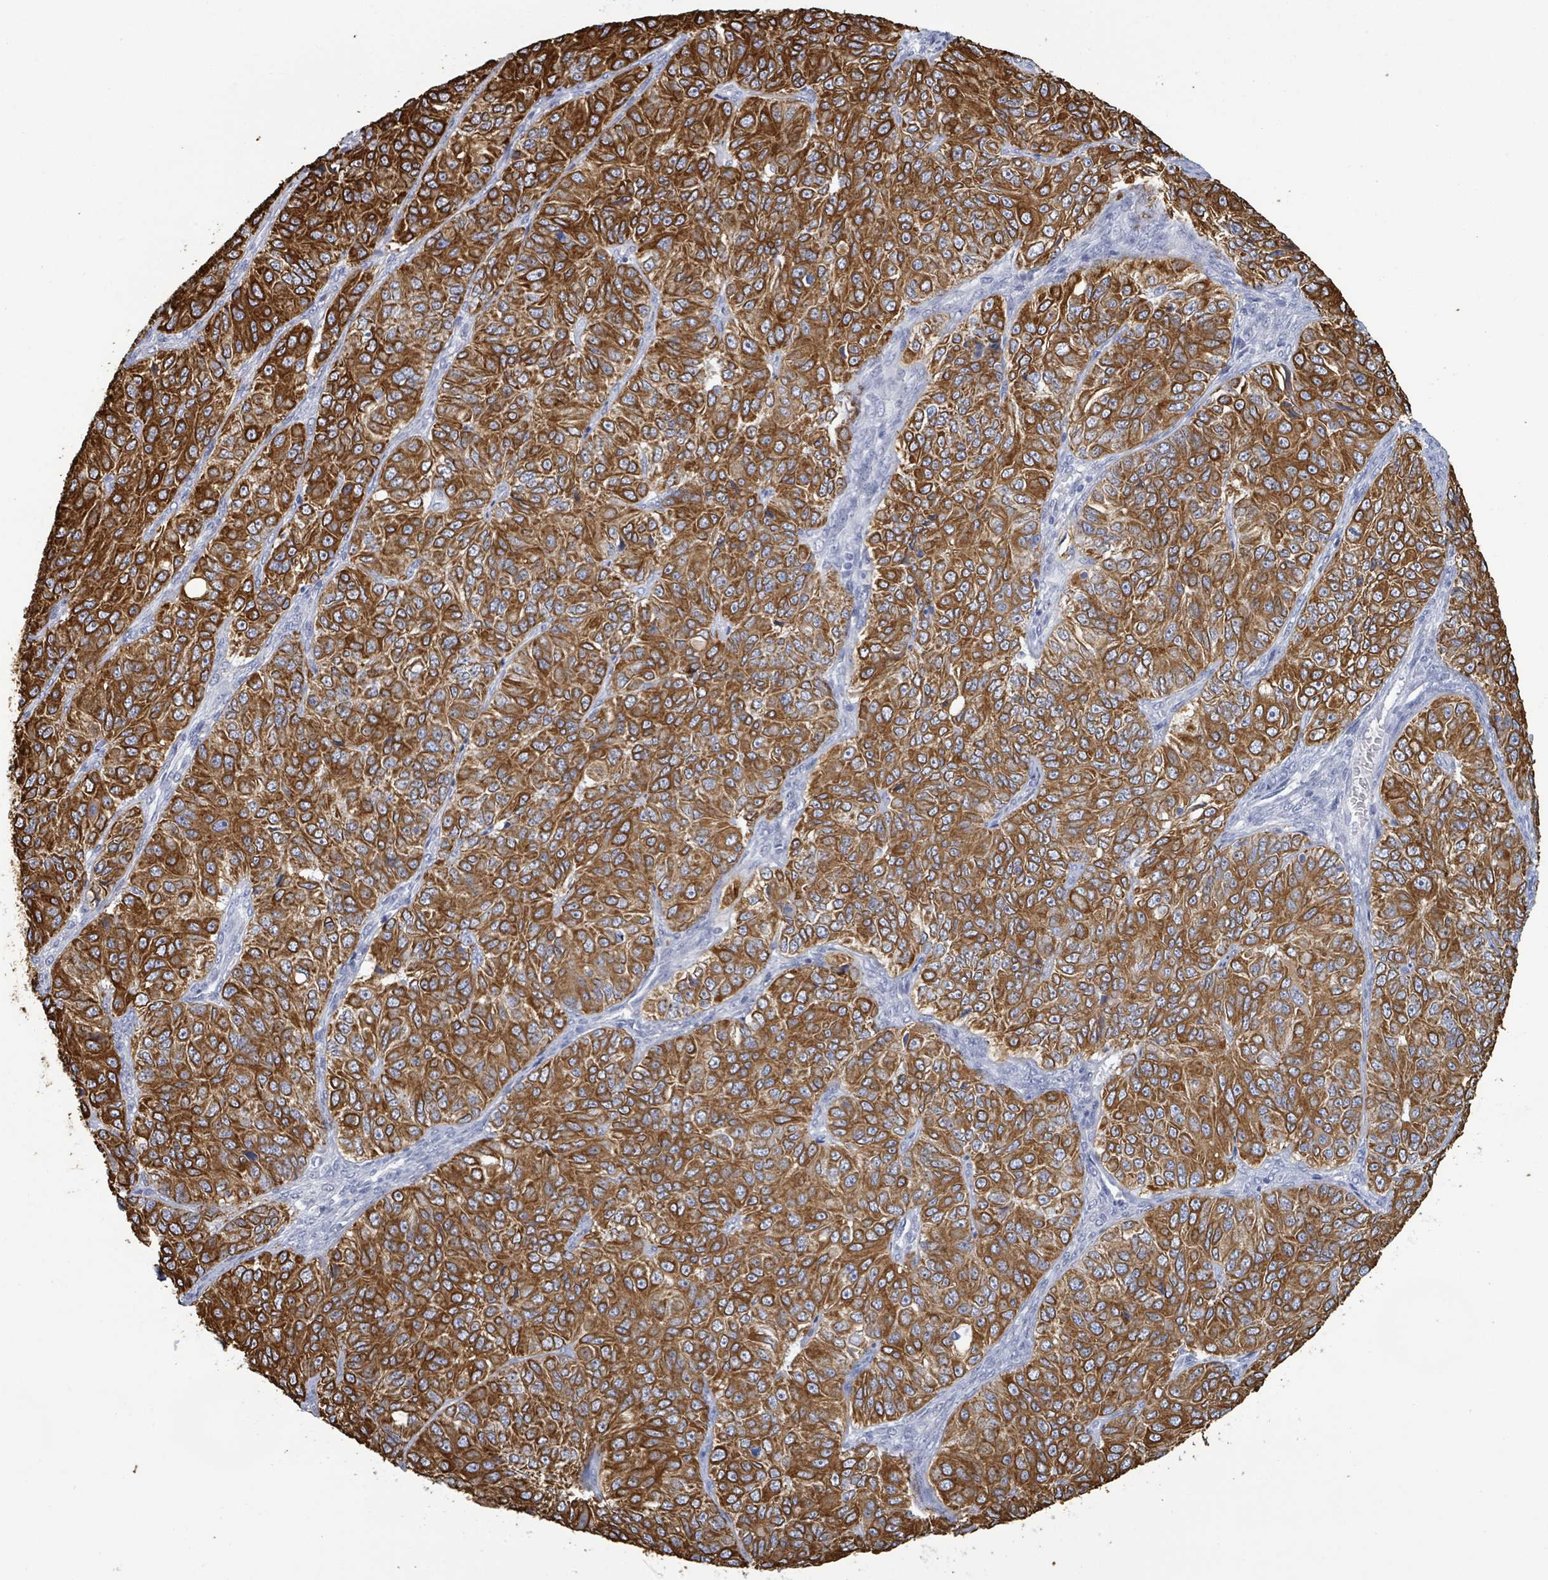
{"staining": {"intensity": "strong", "quantity": ">75%", "location": "cytoplasmic/membranous"}, "tissue": "ovarian cancer", "cell_type": "Tumor cells", "image_type": "cancer", "snomed": [{"axis": "morphology", "description": "Carcinoma, endometroid"}, {"axis": "topography", "description": "Ovary"}], "caption": "Brown immunohistochemical staining in ovarian cancer exhibits strong cytoplasmic/membranous positivity in approximately >75% of tumor cells.", "gene": "KRT8", "patient": {"sex": "female", "age": 51}}